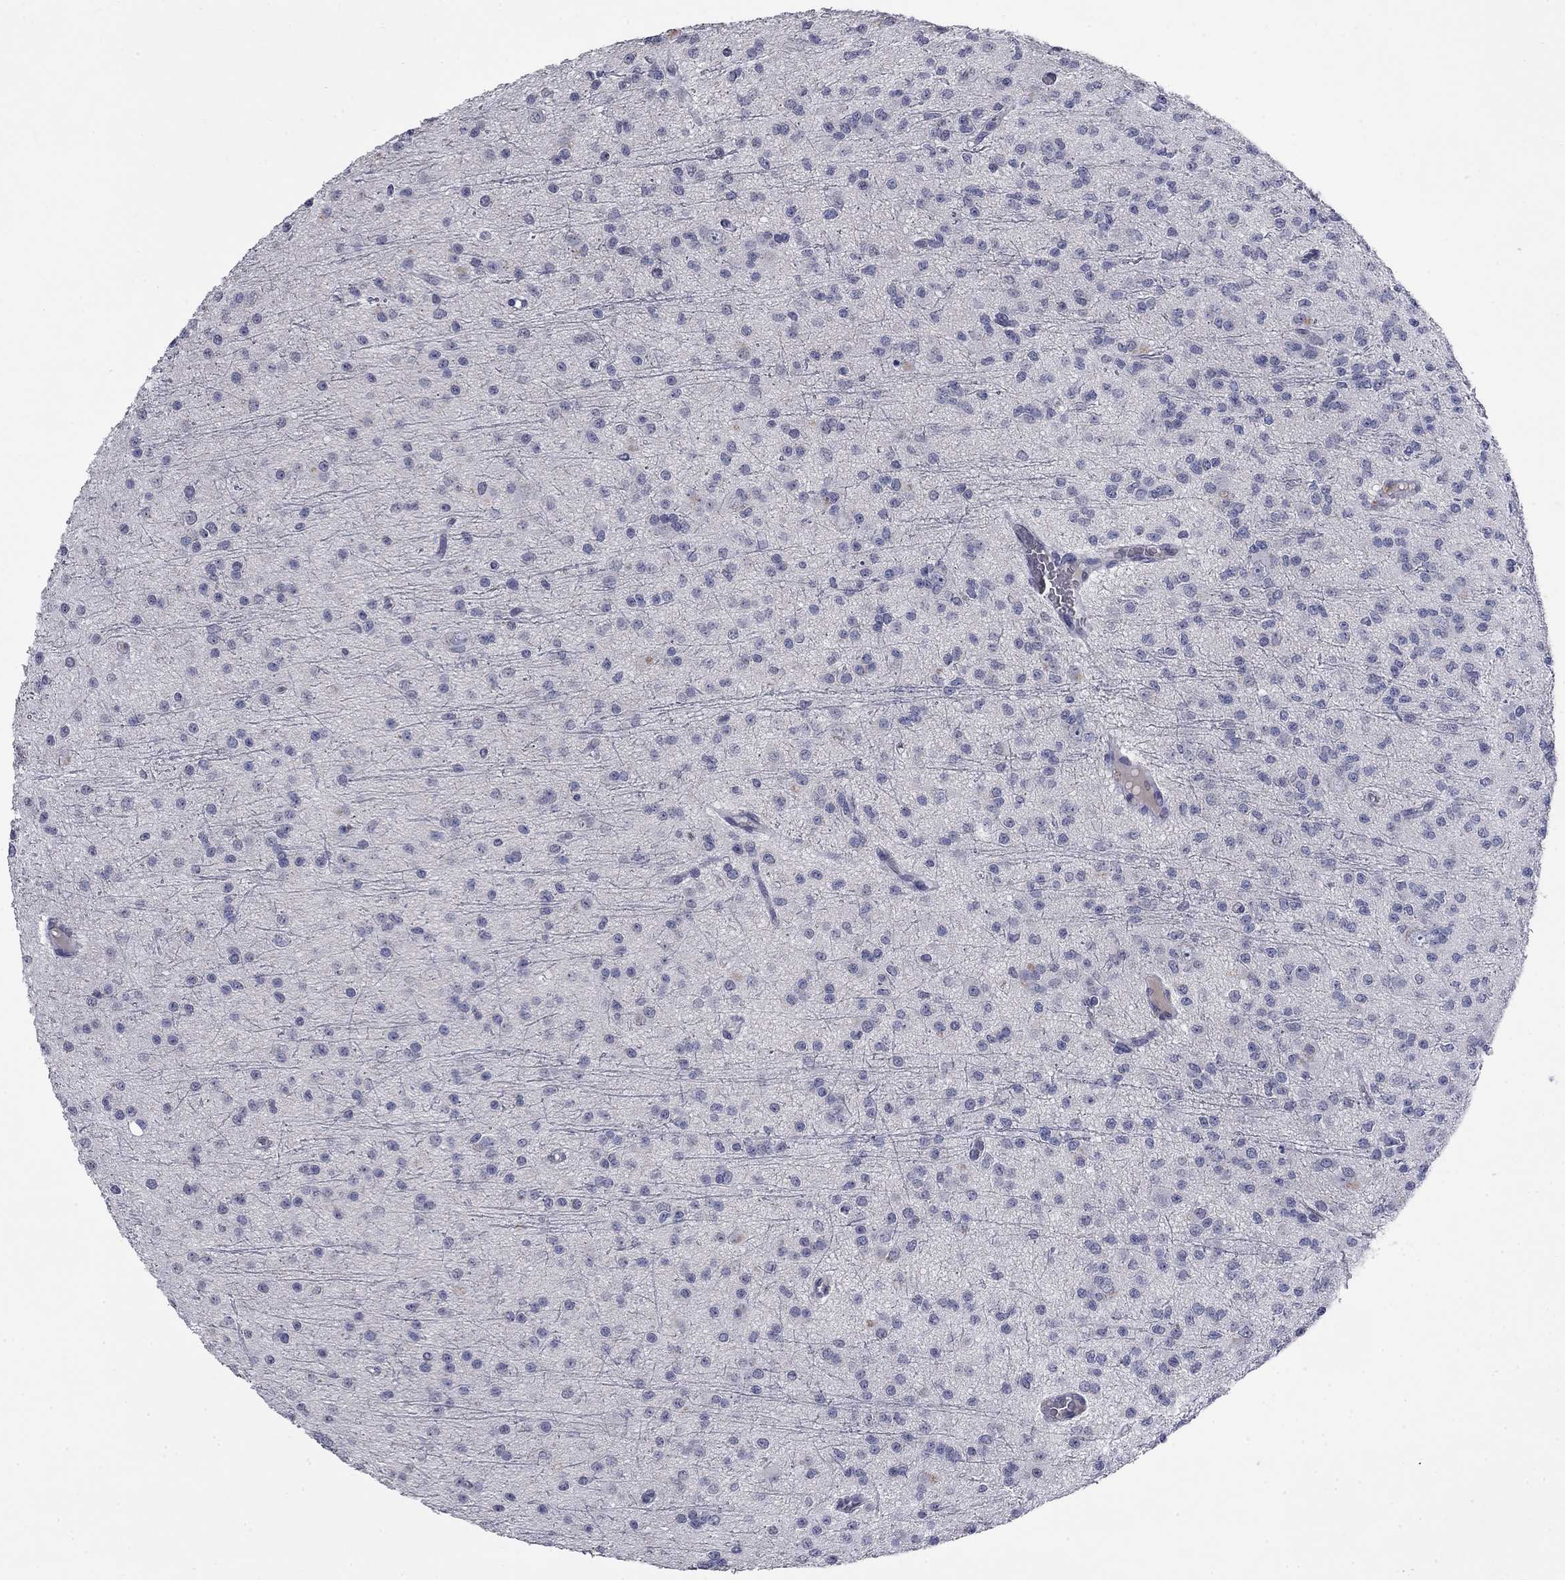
{"staining": {"intensity": "negative", "quantity": "none", "location": "none"}, "tissue": "glioma", "cell_type": "Tumor cells", "image_type": "cancer", "snomed": [{"axis": "morphology", "description": "Glioma, malignant, Low grade"}, {"axis": "topography", "description": "Brain"}], "caption": "The IHC photomicrograph has no significant expression in tumor cells of glioma tissue.", "gene": "SLC51A", "patient": {"sex": "male", "age": 27}}